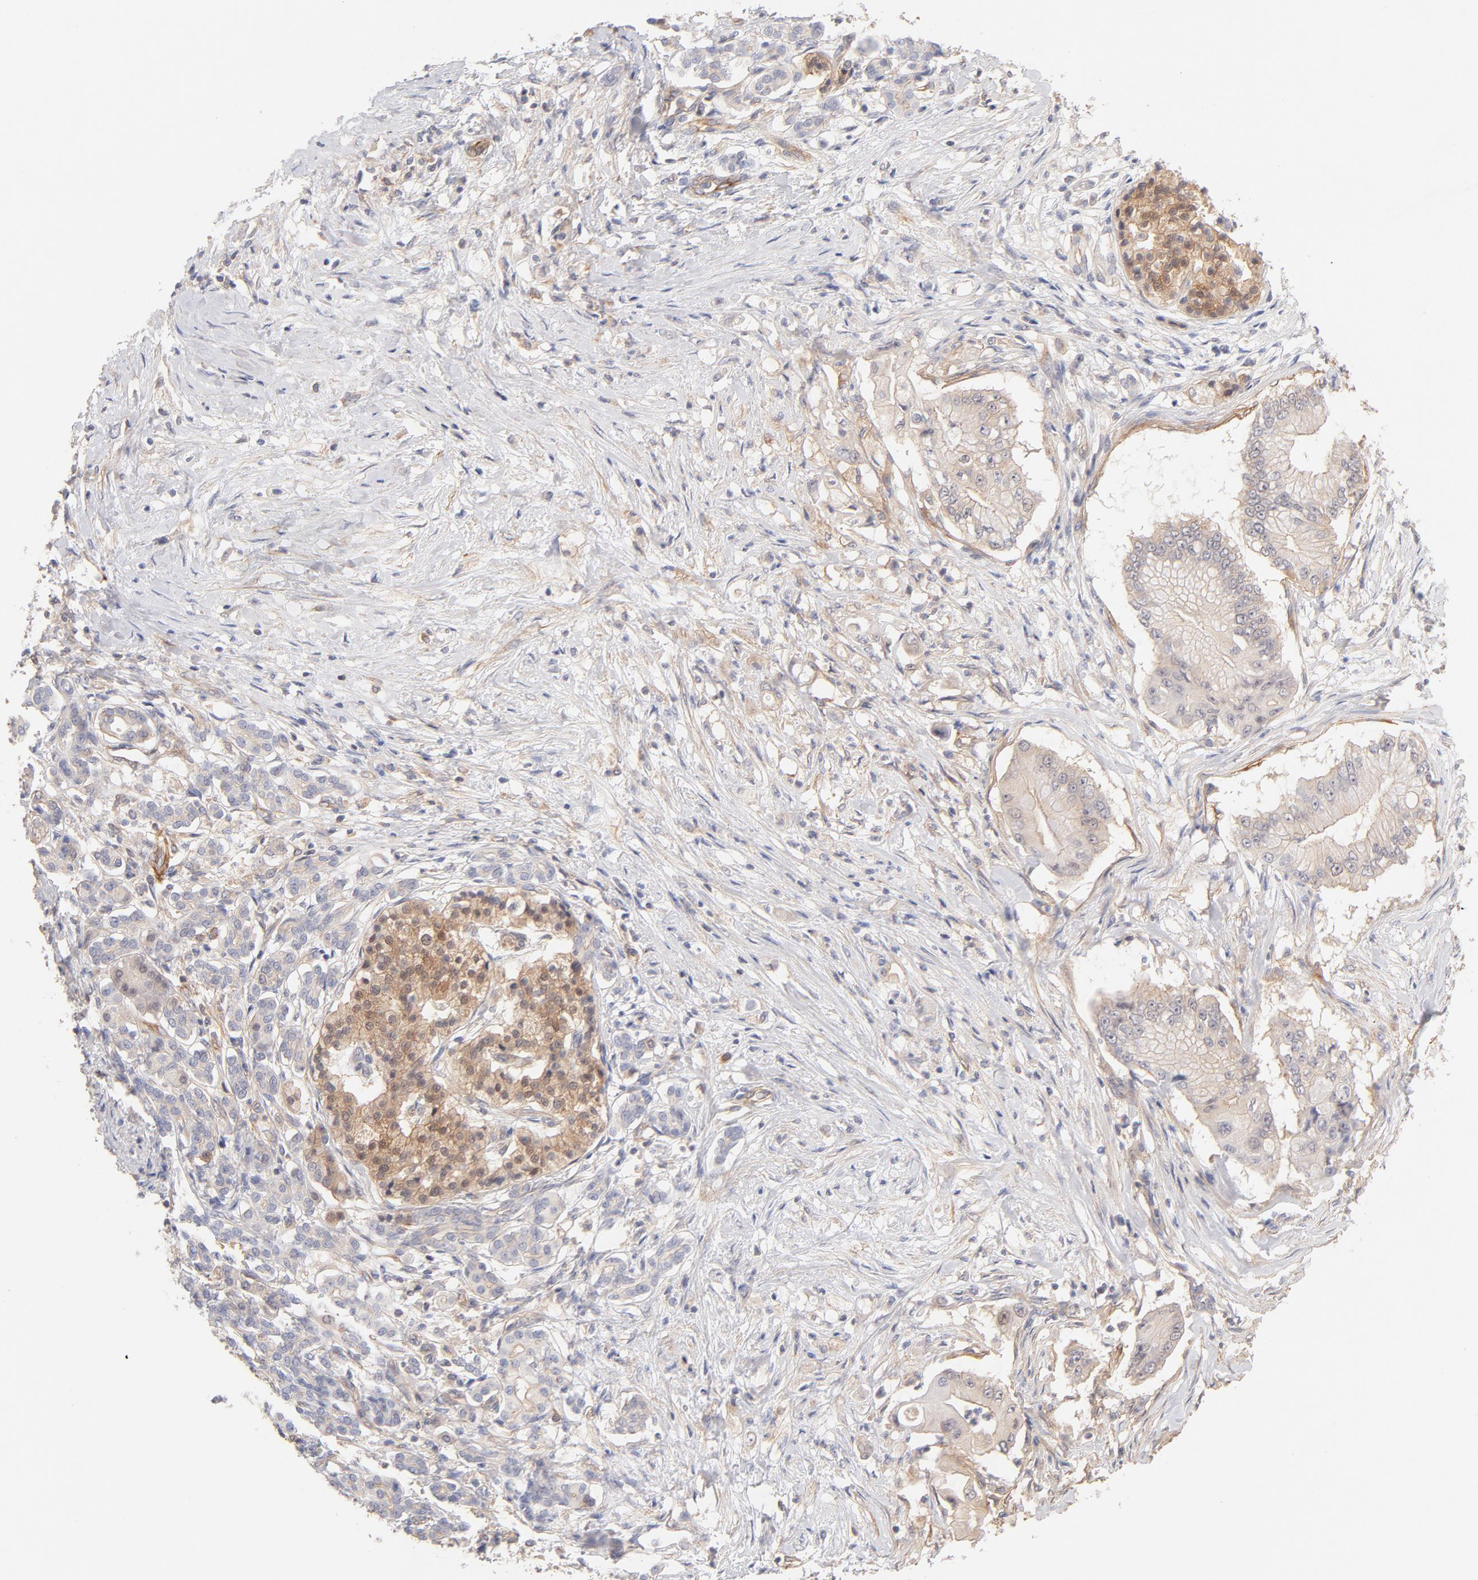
{"staining": {"intensity": "weak", "quantity": "25%-75%", "location": "cytoplasmic/membranous"}, "tissue": "pancreatic cancer", "cell_type": "Tumor cells", "image_type": "cancer", "snomed": [{"axis": "morphology", "description": "Adenocarcinoma, NOS"}, {"axis": "topography", "description": "Pancreas"}], "caption": "Tumor cells show low levels of weak cytoplasmic/membranous staining in approximately 25%-75% of cells in adenocarcinoma (pancreatic).", "gene": "LDLRAP1", "patient": {"sex": "male", "age": 62}}